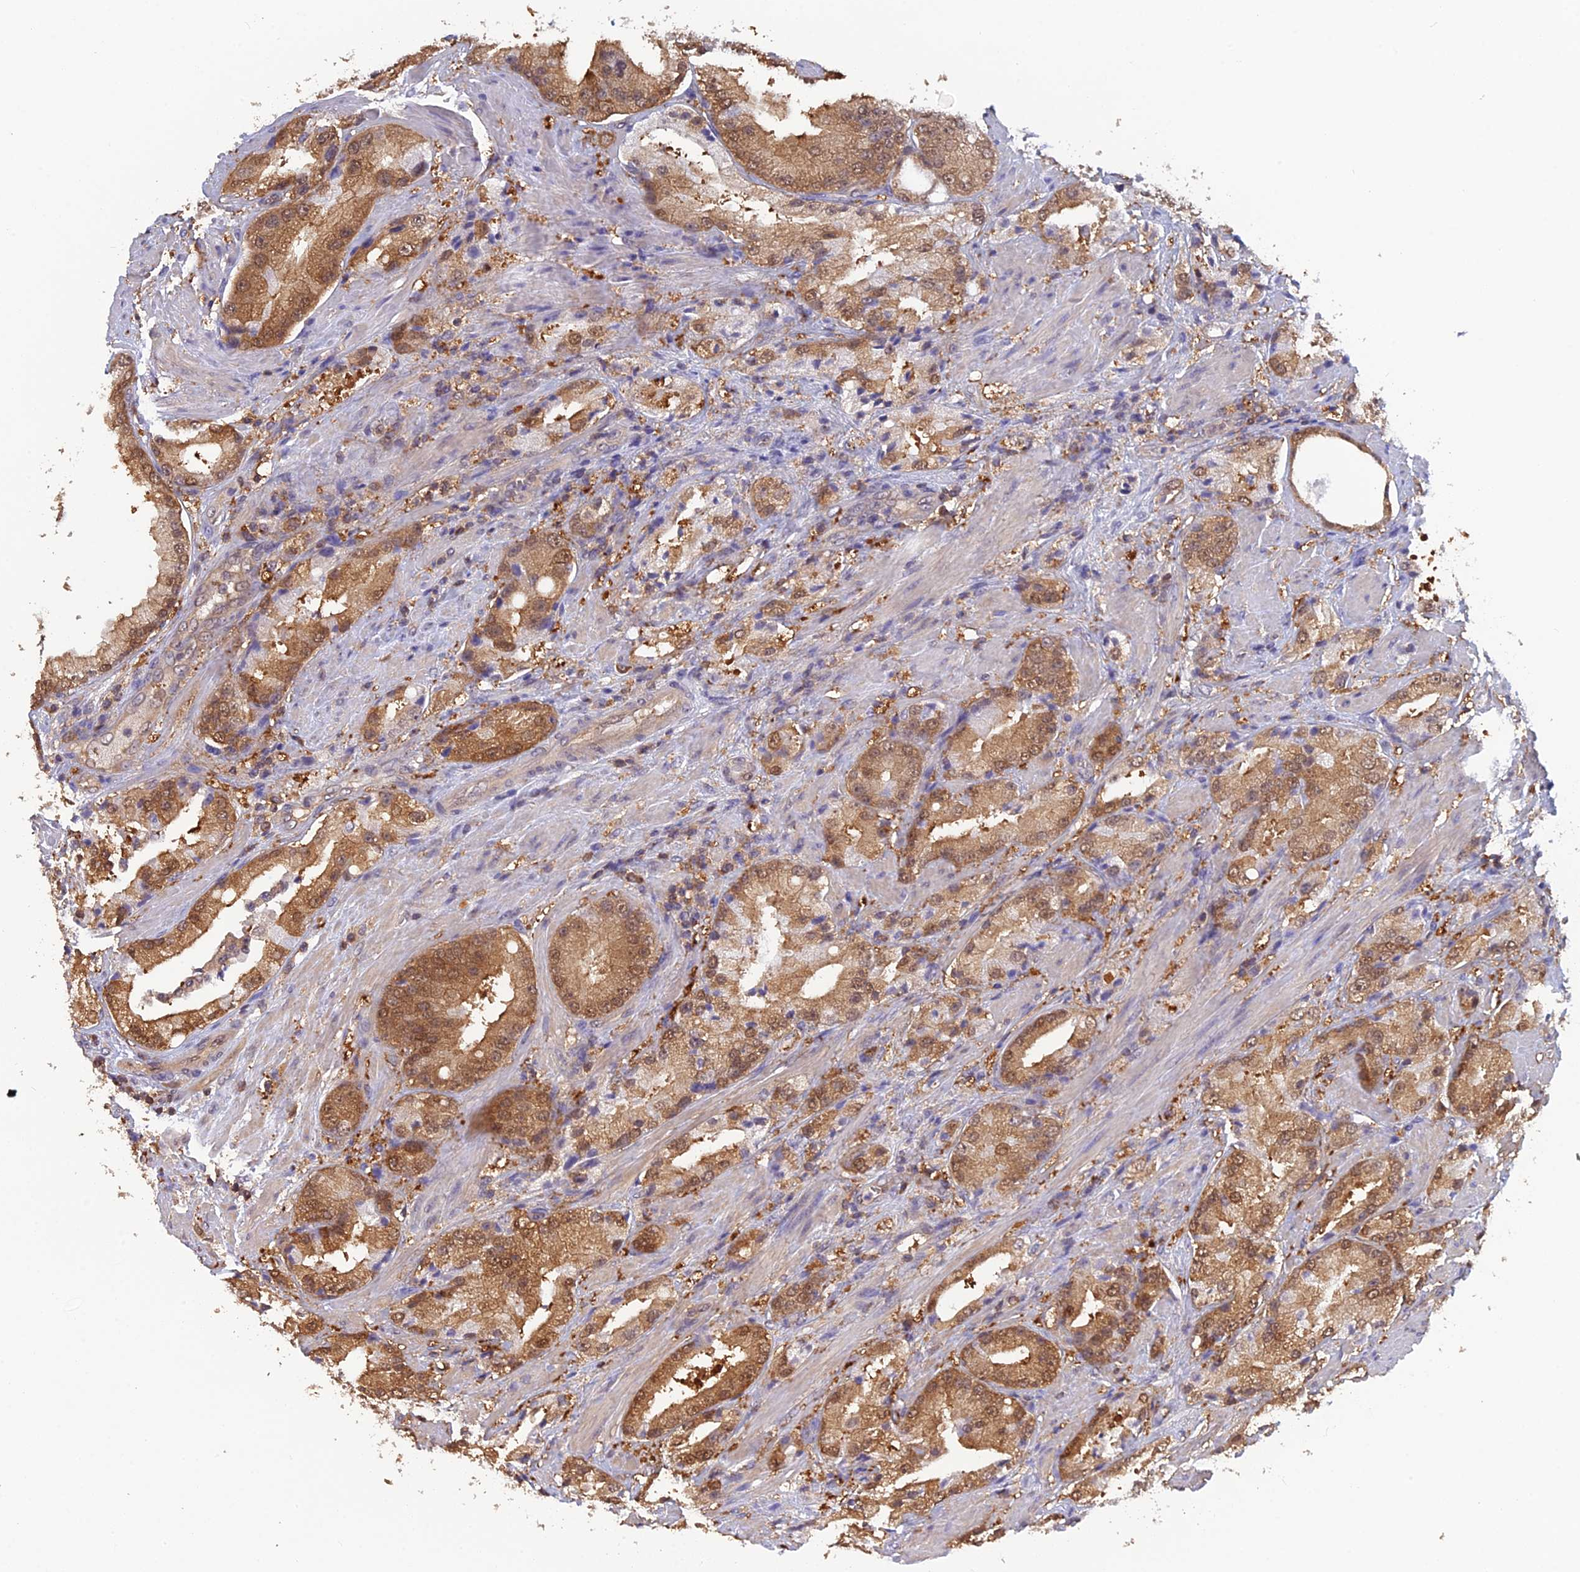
{"staining": {"intensity": "moderate", "quantity": ">75%", "location": "cytoplasmic/membranous,nuclear"}, "tissue": "prostate cancer", "cell_type": "Tumor cells", "image_type": "cancer", "snomed": [{"axis": "morphology", "description": "Adenocarcinoma, Low grade"}, {"axis": "topography", "description": "Prostate"}], "caption": "Immunohistochemical staining of prostate adenocarcinoma (low-grade) shows medium levels of moderate cytoplasmic/membranous and nuclear protein staining in about >75% of tumor cells. The staining is performed using DAB brown chromogen to label protein expression. The nuclei are counter-stained blue using hematoxylin.", "gene": "HINT1", "patient": {"sex": "male", "age": 67}}